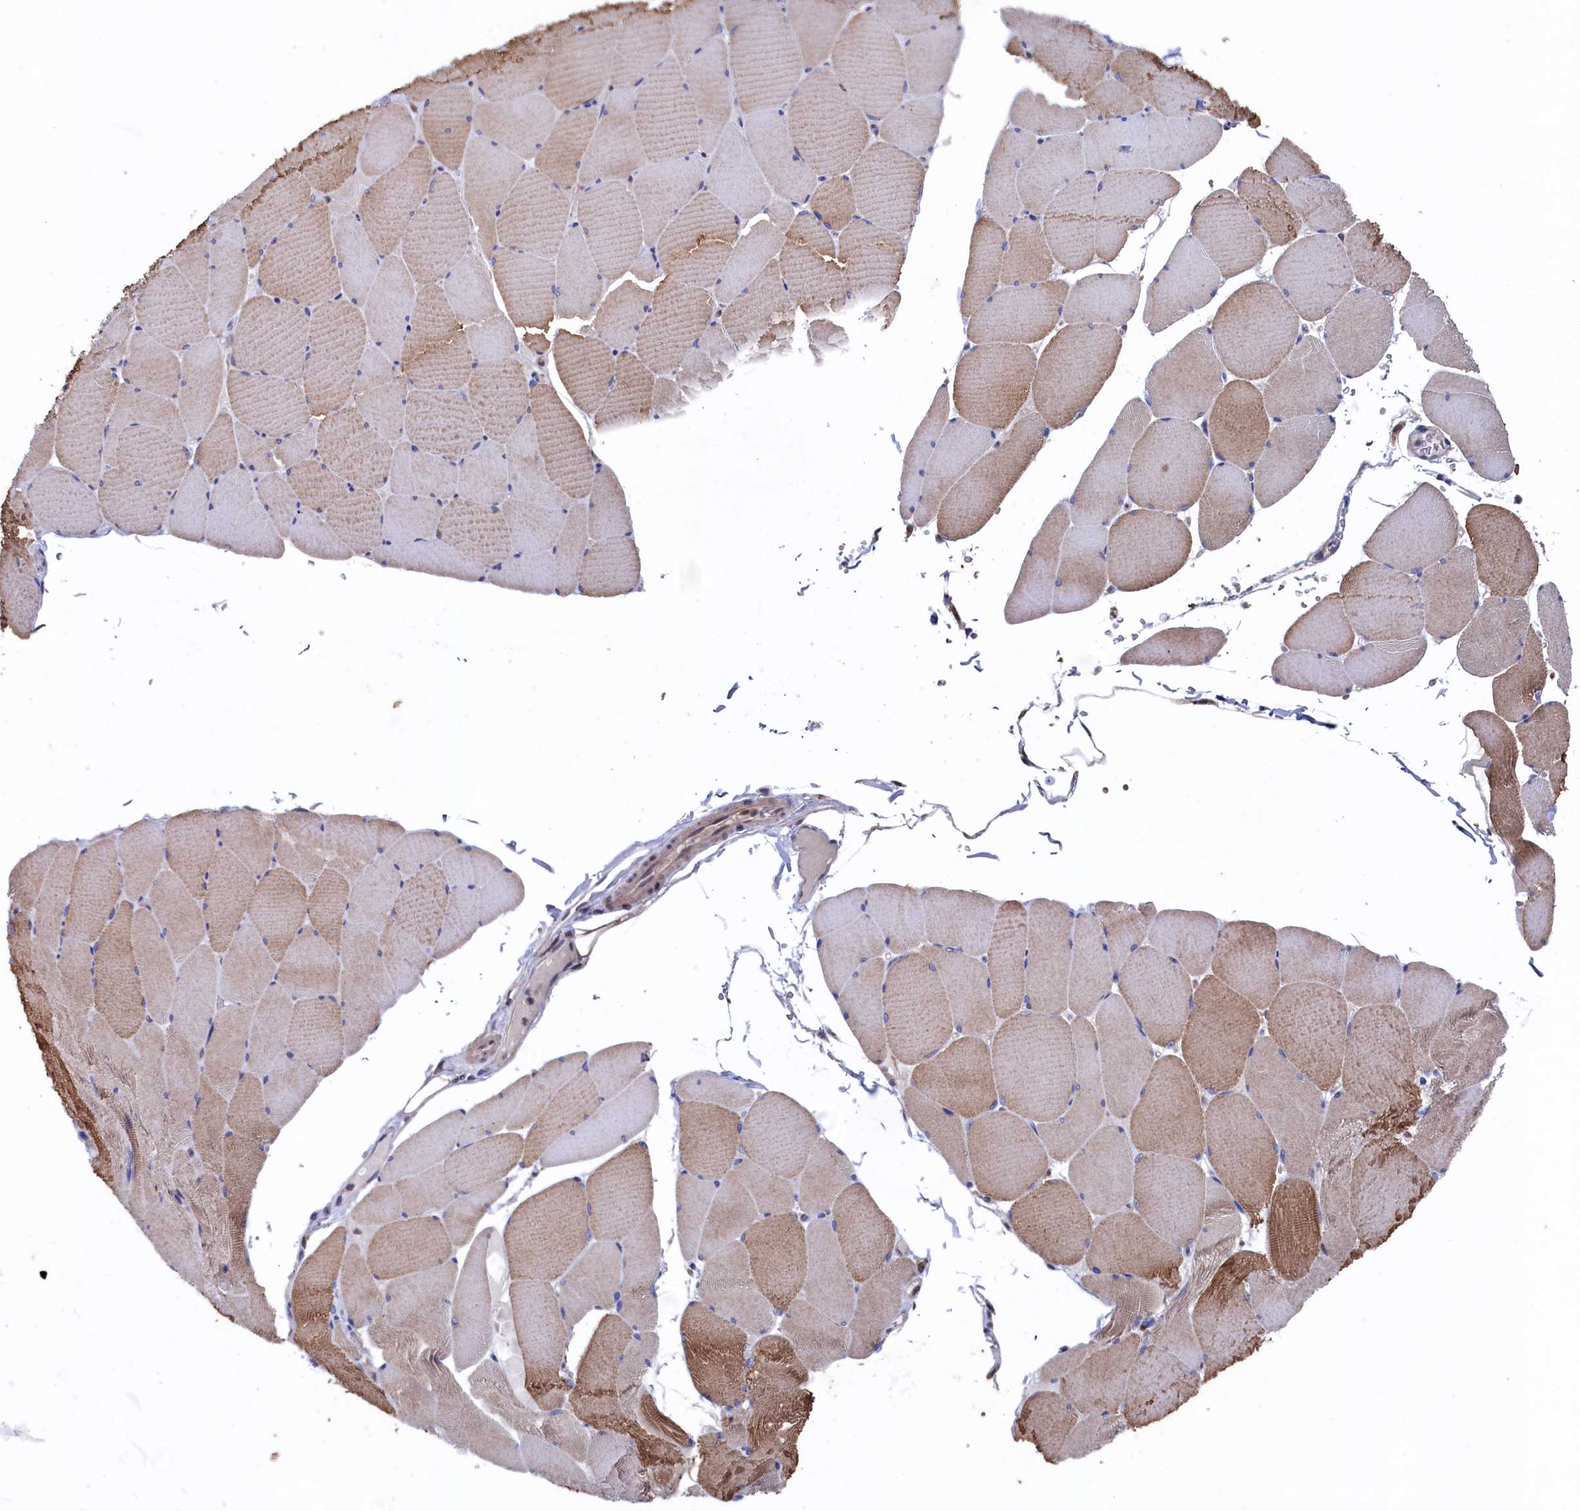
{"staining": {"intensity": "moderate", "quantity": ">75%", "location": "cytoplasmic/membranous"}, "tissue": "skeletal muscle", "cell_type": "Myocytes", "image_type": "normal", "snomed": [{"axis": "morphology", "description": "Normal tissue, NOS"}, {"axis": "topography", "description": "Skeletal muscle"}, {"axis": "topography", "description": "Head-Neck"}], "caption": "Immunohistochemistry of normal human skeletal muscle shows medium levels of moderate cytoplasmic/membranous staining in approximately >75% of myocytes.", "gene": "RNH1", "patient": {"sex": "male", "age": 66}}